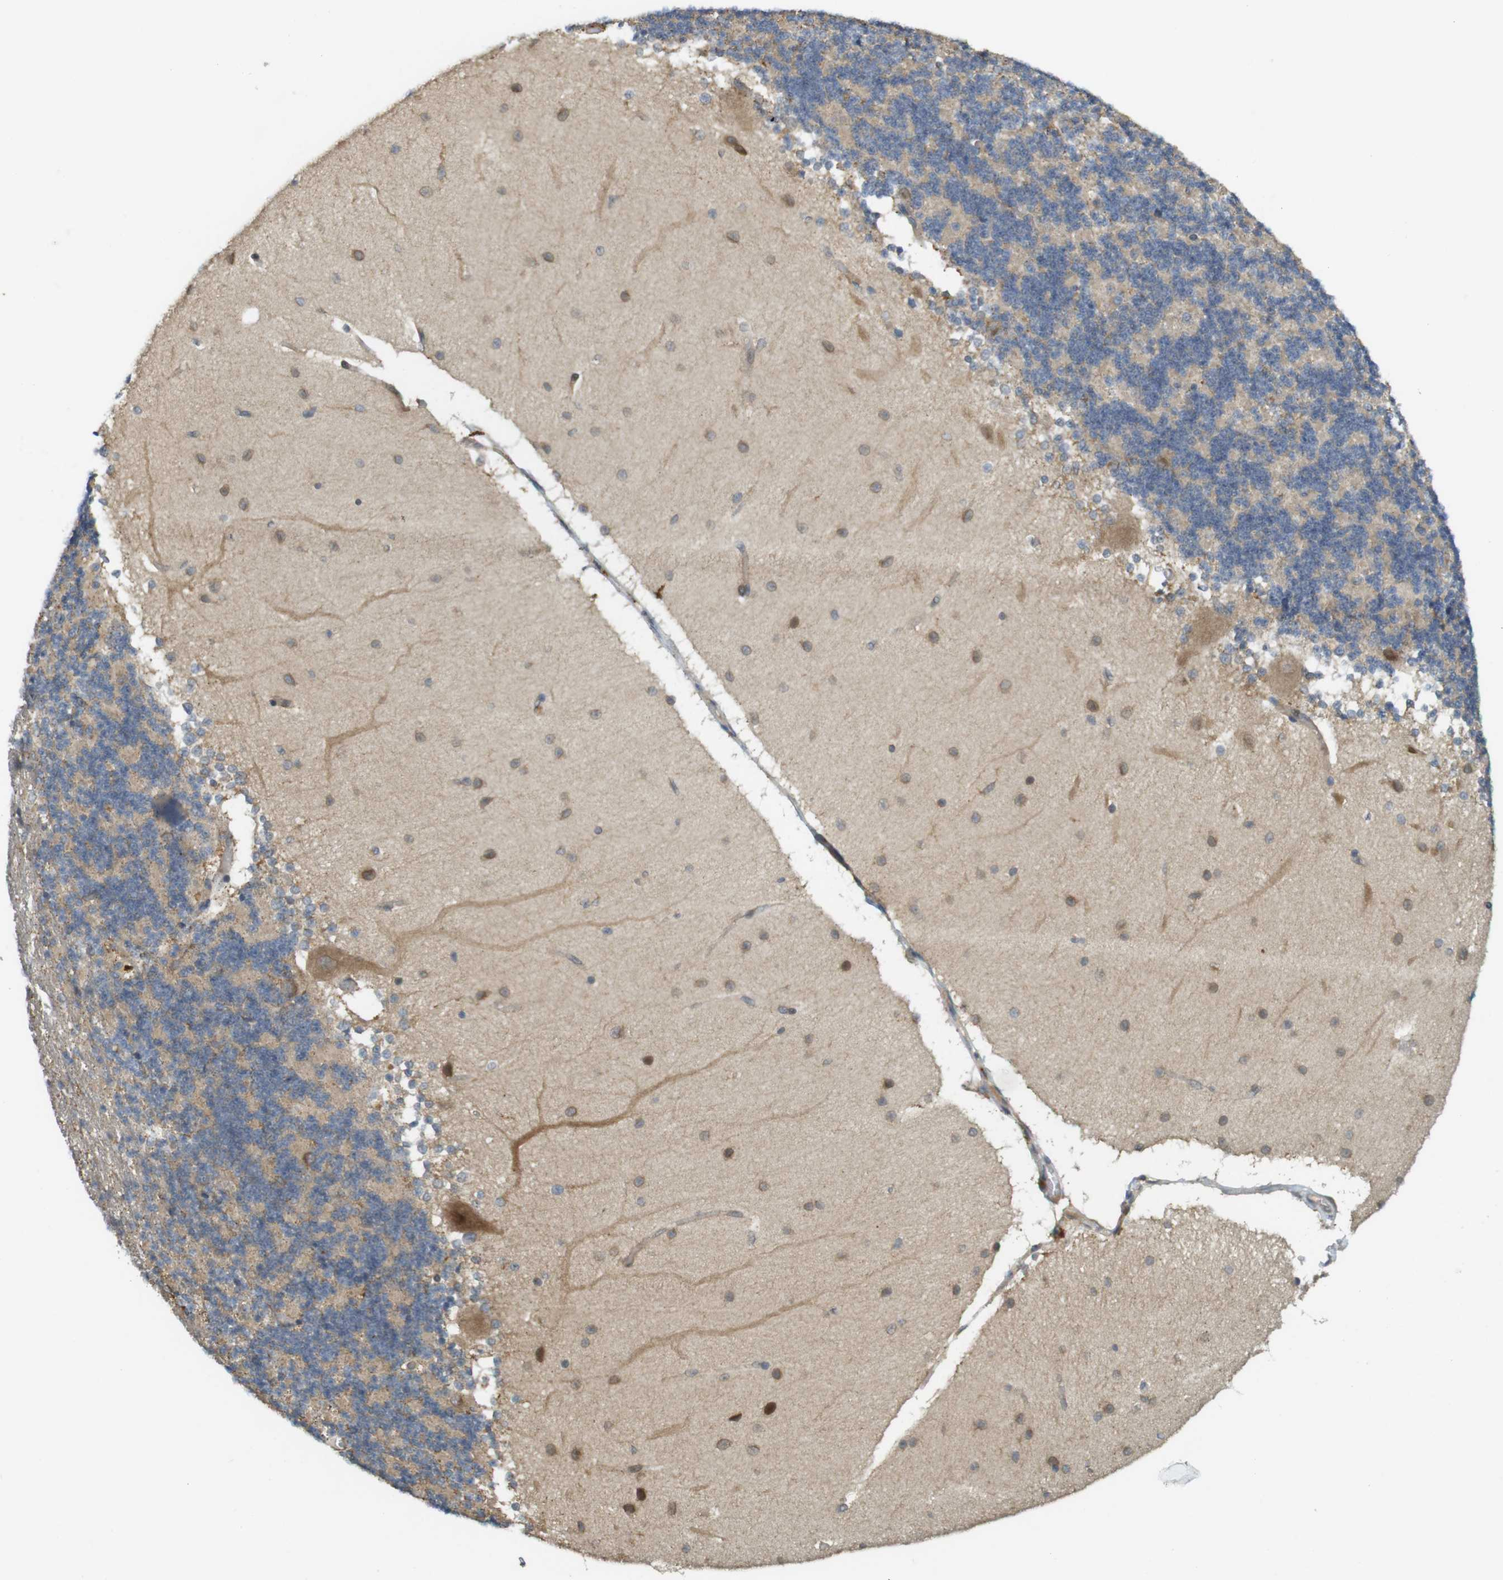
{"staining": {"intensity": "moderate", "quantity": "<25%", "location": "cytoplasmic/membranous"}, "tissue": "cerebellum", "cell_type": "Cells in granular layer", "image_type": "normal", "snomed": [{"axis": "morphology", "description": "Normal tissue, NOS"}, {"axis": "topography", "description": "Cerebellum"}], "caption": "About <25% of cells in granular layer in benign human cerebellum exhibit moderate cytoplasmic/membranous protein positivity as visualized by brown immunohistochemical staining.", "gene": "CLRN3", "patient": {"sex": "female", "age": 54}}